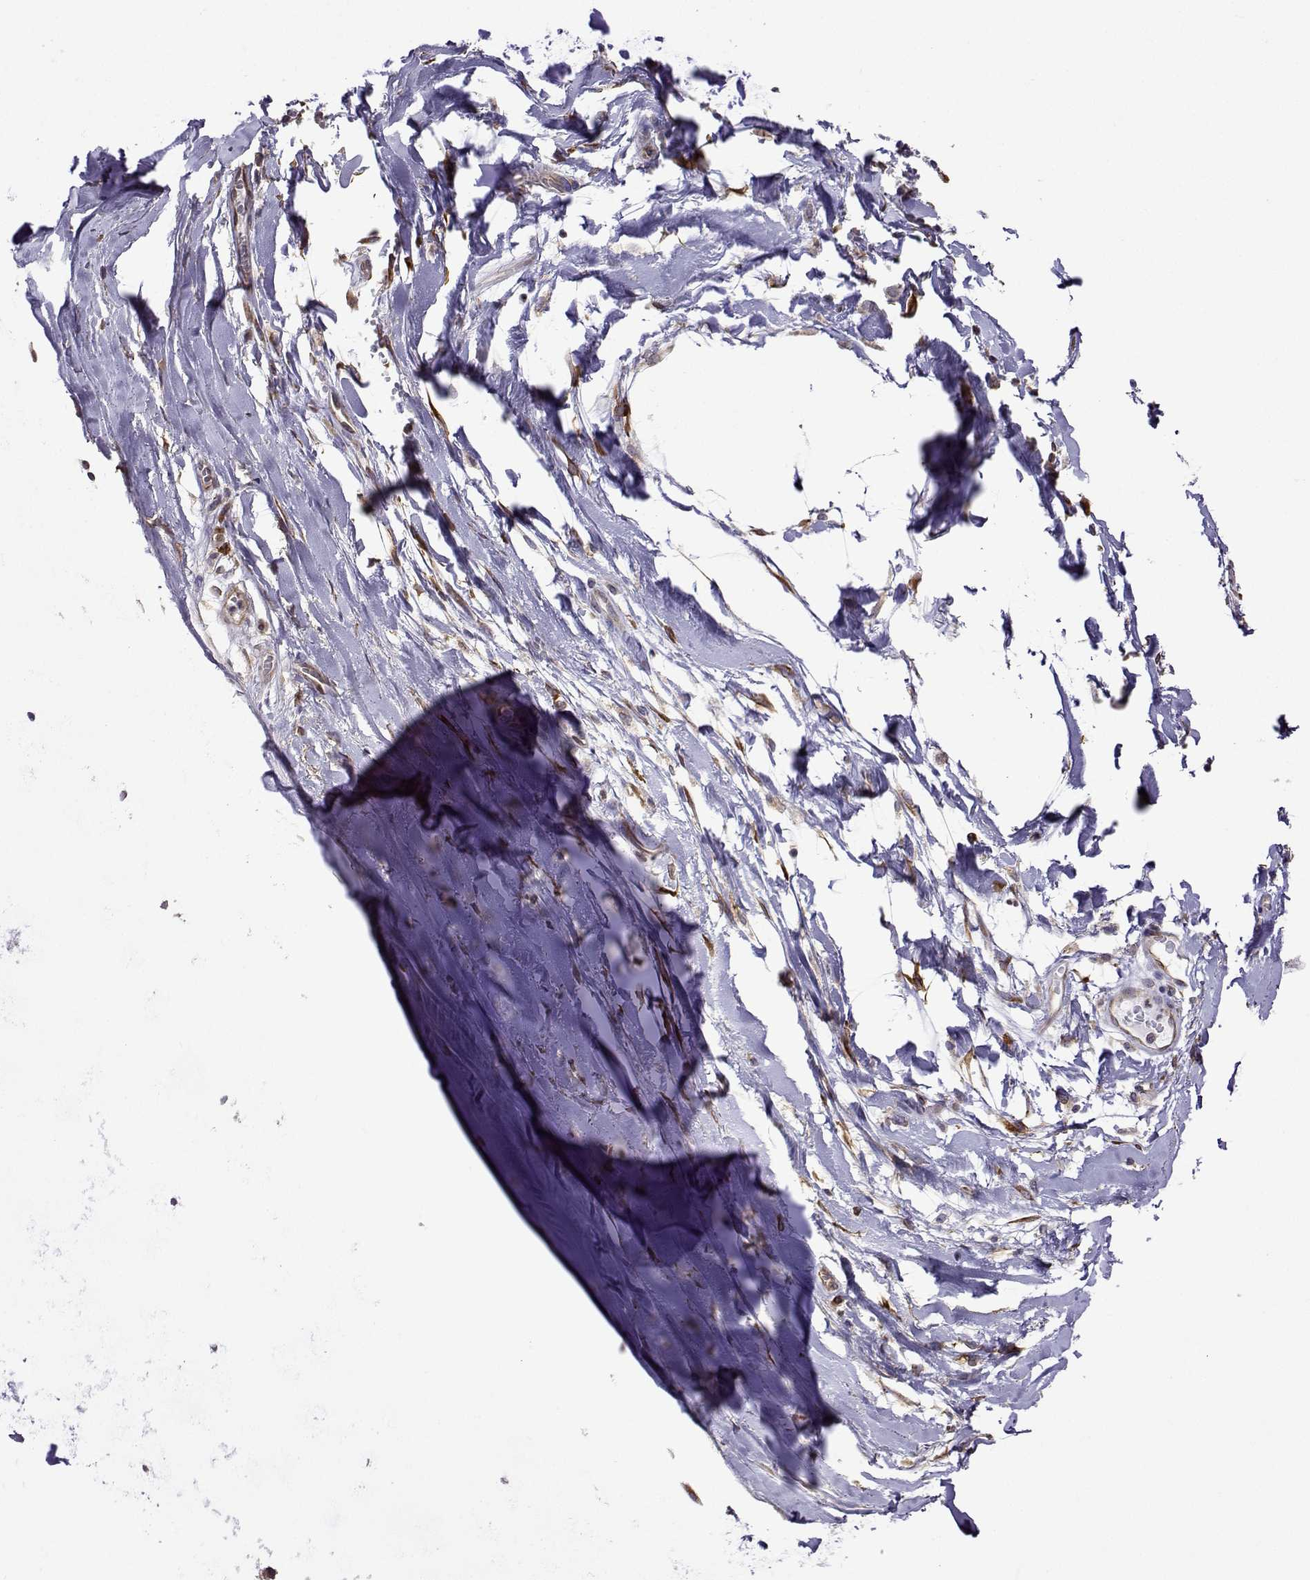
{"staining": {"intensity": "moderate", "quantity": "<25%", "location": "nuclear"}, "tissue": "adipose tissue", "cell_type": "Adipocytes", "image_type": "normal", "snomed": [{"axis": "morphology", "description": "Normal tissue, NOS"}, {"axis": "topography", "description": "Cartilage tissue"}, {"axis": "topography", "description": "Nasopharynx"}, {"axis": "topography", "description": "Thyroid gland"}], "caption": "A high-resolution histopathology image shows IHC staining of normal adipose tissue, which displays moderate nuclear staining in approximately <25% of adipocytes.", "gene": "PGRMC2", "patient": {"sex": "male", "age": 63}}